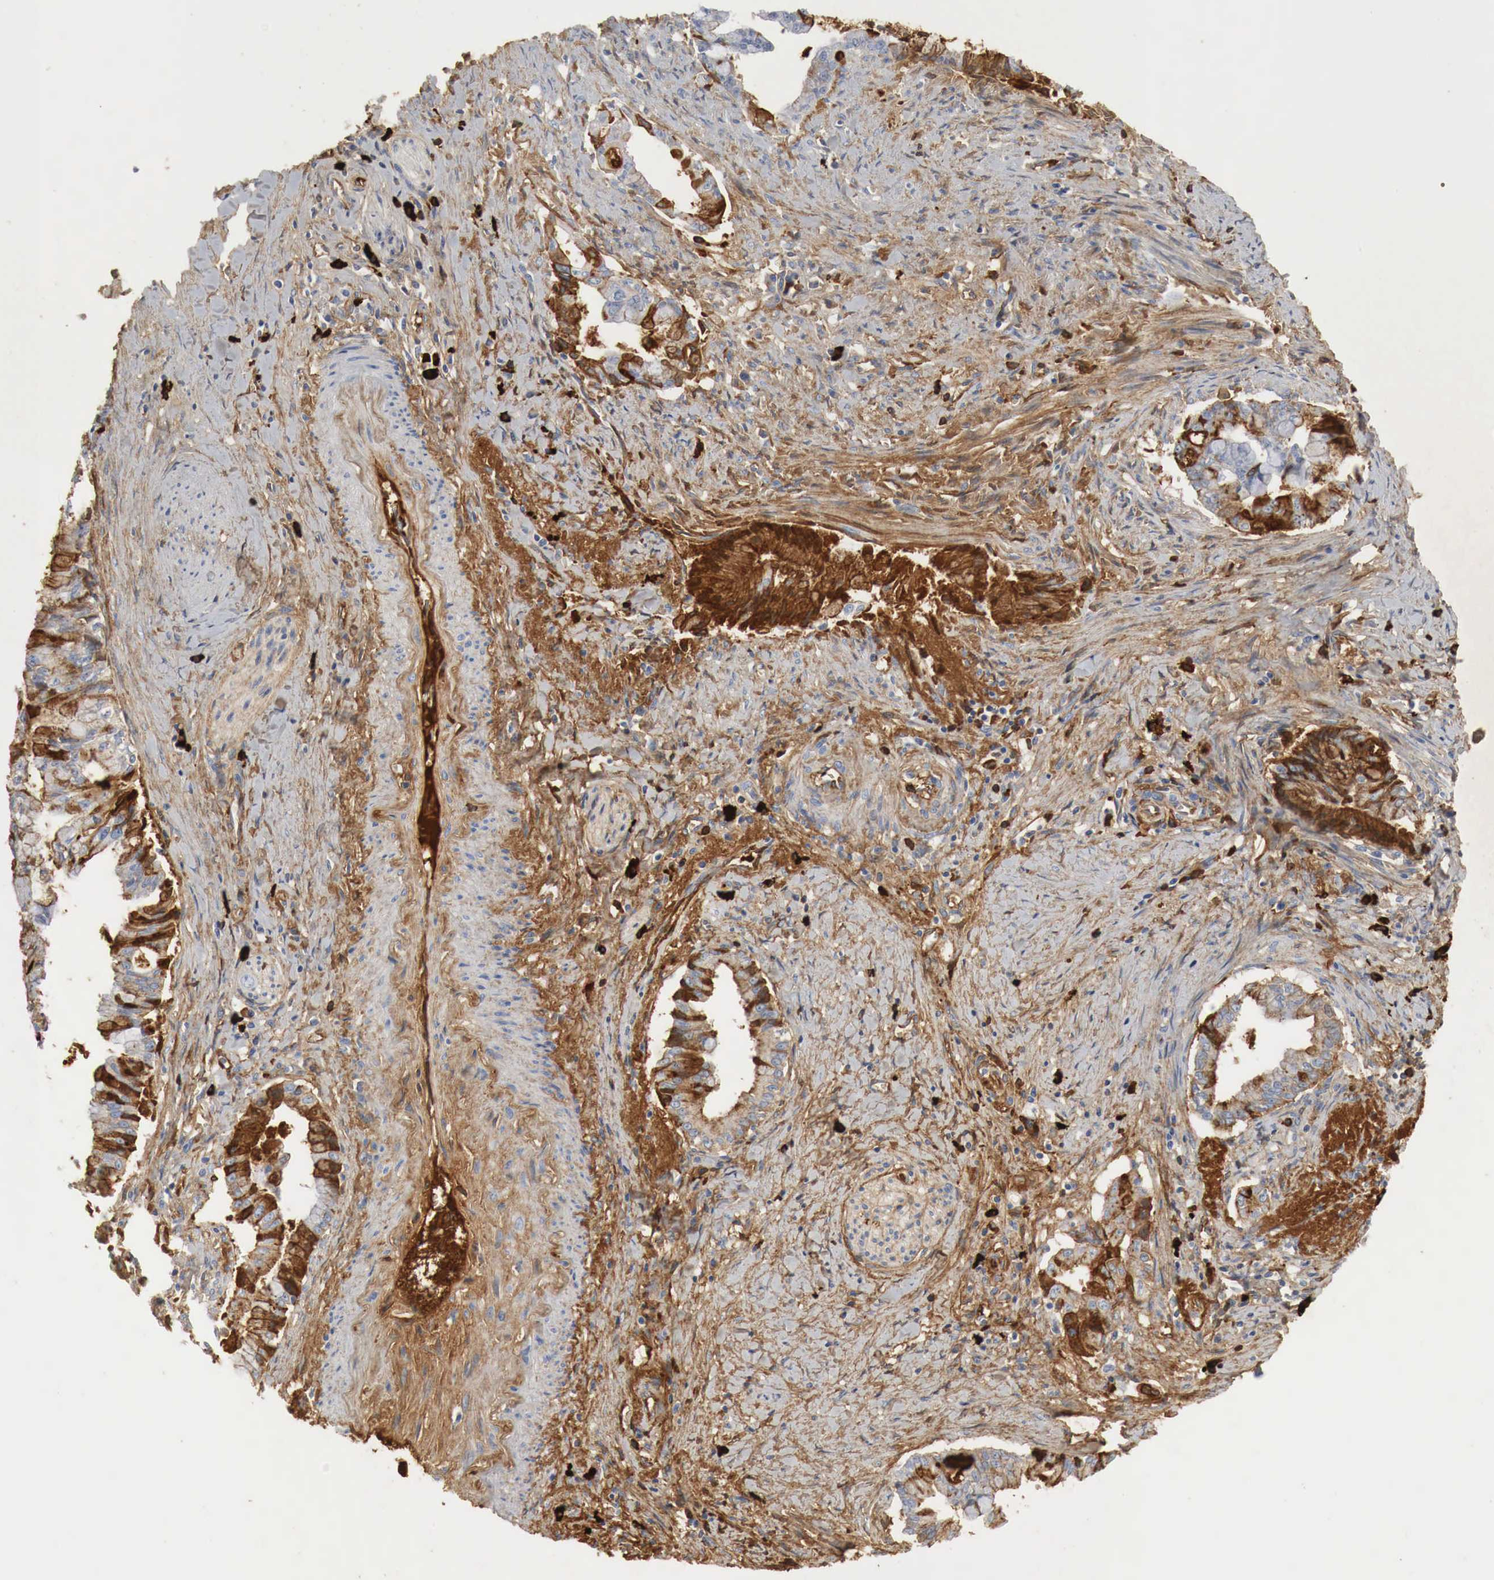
{"staining": {"intensity": "strong", "quantity": "25%-75%", "location": "cytoplasmic/membranous"}, "tissue": "pancreatic cancer", "cell_type": "Tumor cells", "image_type": "cancer", "snomed": [{"axis": "morphology", "description": "Adenocarcinoma, NOS"}, {"axis": "topography", "description": "Pancreas"}], "caption": "This micrograph shows IHC staining of pancreatic cancer, with high strong cytoplasmic/membranous positivity in approximately 25%-75% of tumor cells.", "gene": "IGLC3", "patient": {"sex": "male", "age": 59}}